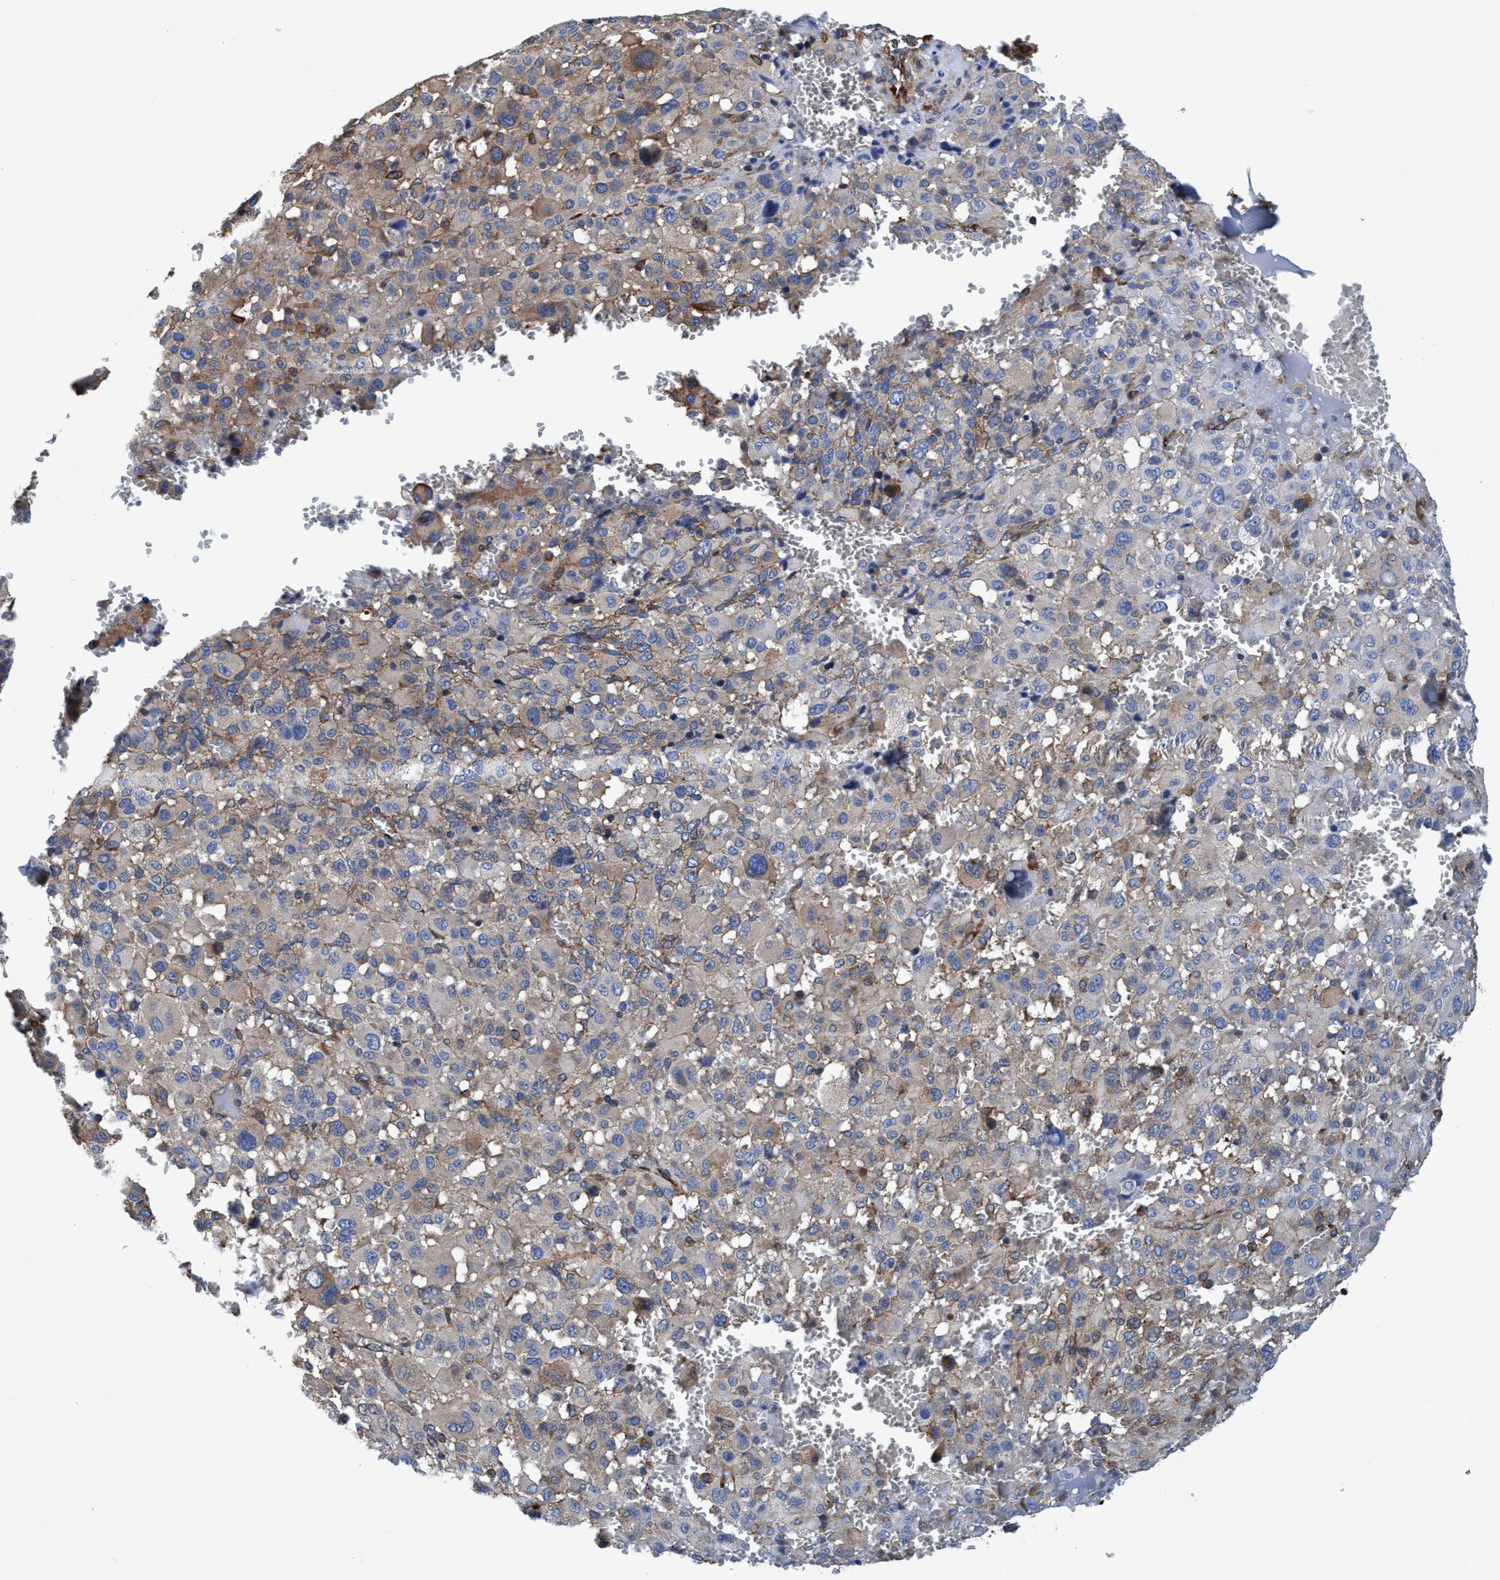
{"staining": {"intensity": "weak", "quantity": "<25%", "location": "cytoplasmic/membranous"}, "tissue": "melanoma", "cell_type": "Tumor cells", "image_type": "cancer", "snomed": [{"axis": "morphology", "description": "Malignant melanoma, Metastatic site"}, {"axis": "topography", "description": "Skin"}], "caption": "Tumor cells are negative for brown protein staining in melanoma.", "gene": "NMT1", "patient": {"sex": "female", "age": 74}}